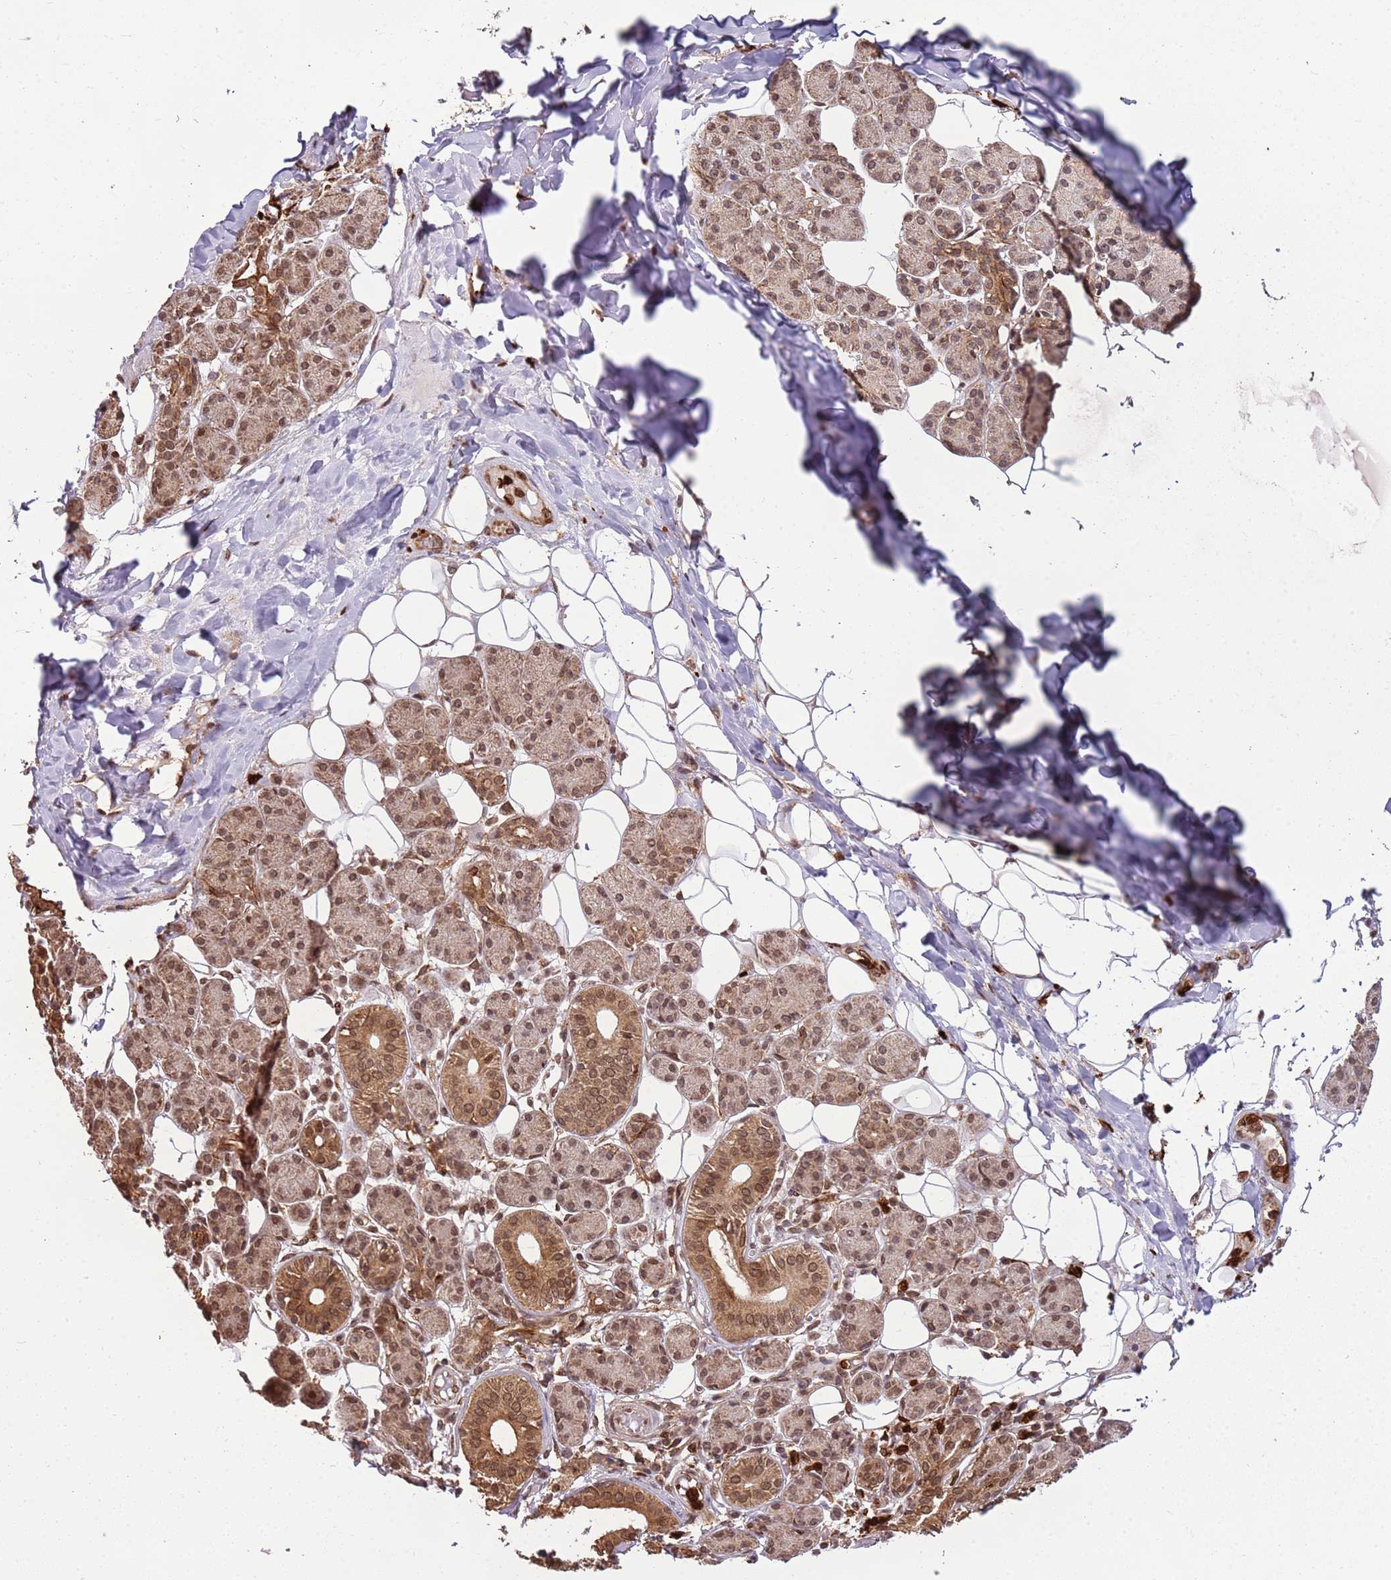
{"staining": {"intensity": "moderate", "quantity": ">75%", "location": "cytoplasmic/membranous,nuclear"}, "tissue": "salivary gland", "cell_type": "Glandular cells", "image_type": "normal", "snomed": [{"axis": "morphology", "description": "Normal tissue, NOS"}, {"axis": "topography", "description": "Salivary gland"}], "caption": "Normal salivary gland was stained to show a protein in brown. There is medium levels of moderate cytoplasmic/membranous,nuclear positivity in about >75% of glandular cells.", "gene": "CEP170", "patient": {"sex": "female", "age": 33}}